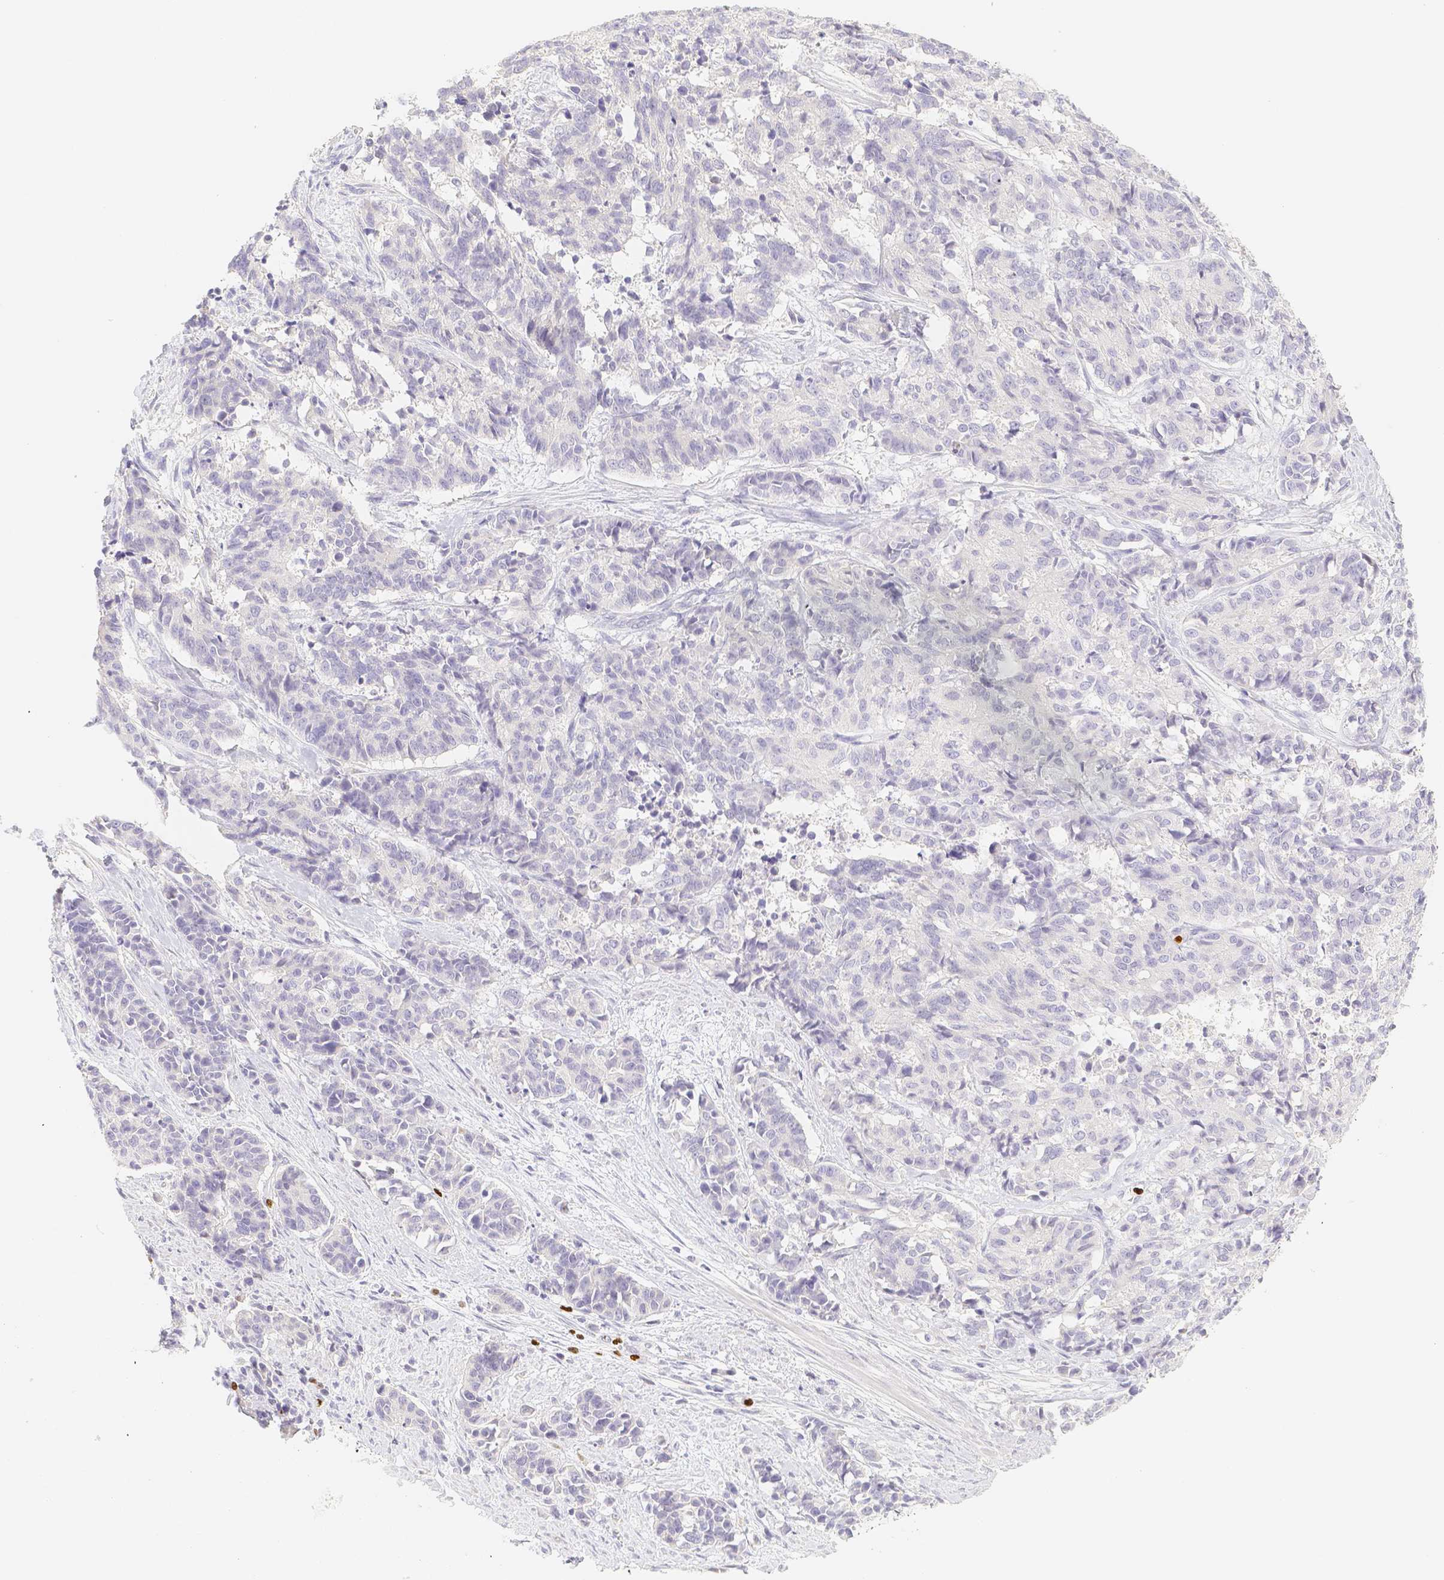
{"staining": {"intensity": "negative", "quantity": "none", "location": "none"}, "tissue": "cervical cancer", "cell_type": "Tumor cells", "image_type": "cancer", "snomed": [{"axis": "morphology", "description": "Squamous cell carcinoma, NOS"}, {"axis": "topography", "description": "Cervix"}], "caption": "High magnification brightfield microscopy of cervical cancer stained with DAB (brown) and counterstained with hematoxylin (blue): tumor cells show no significant staining.", "gene": "PADI4", "patient": {"sex": "female", "age": 35}}